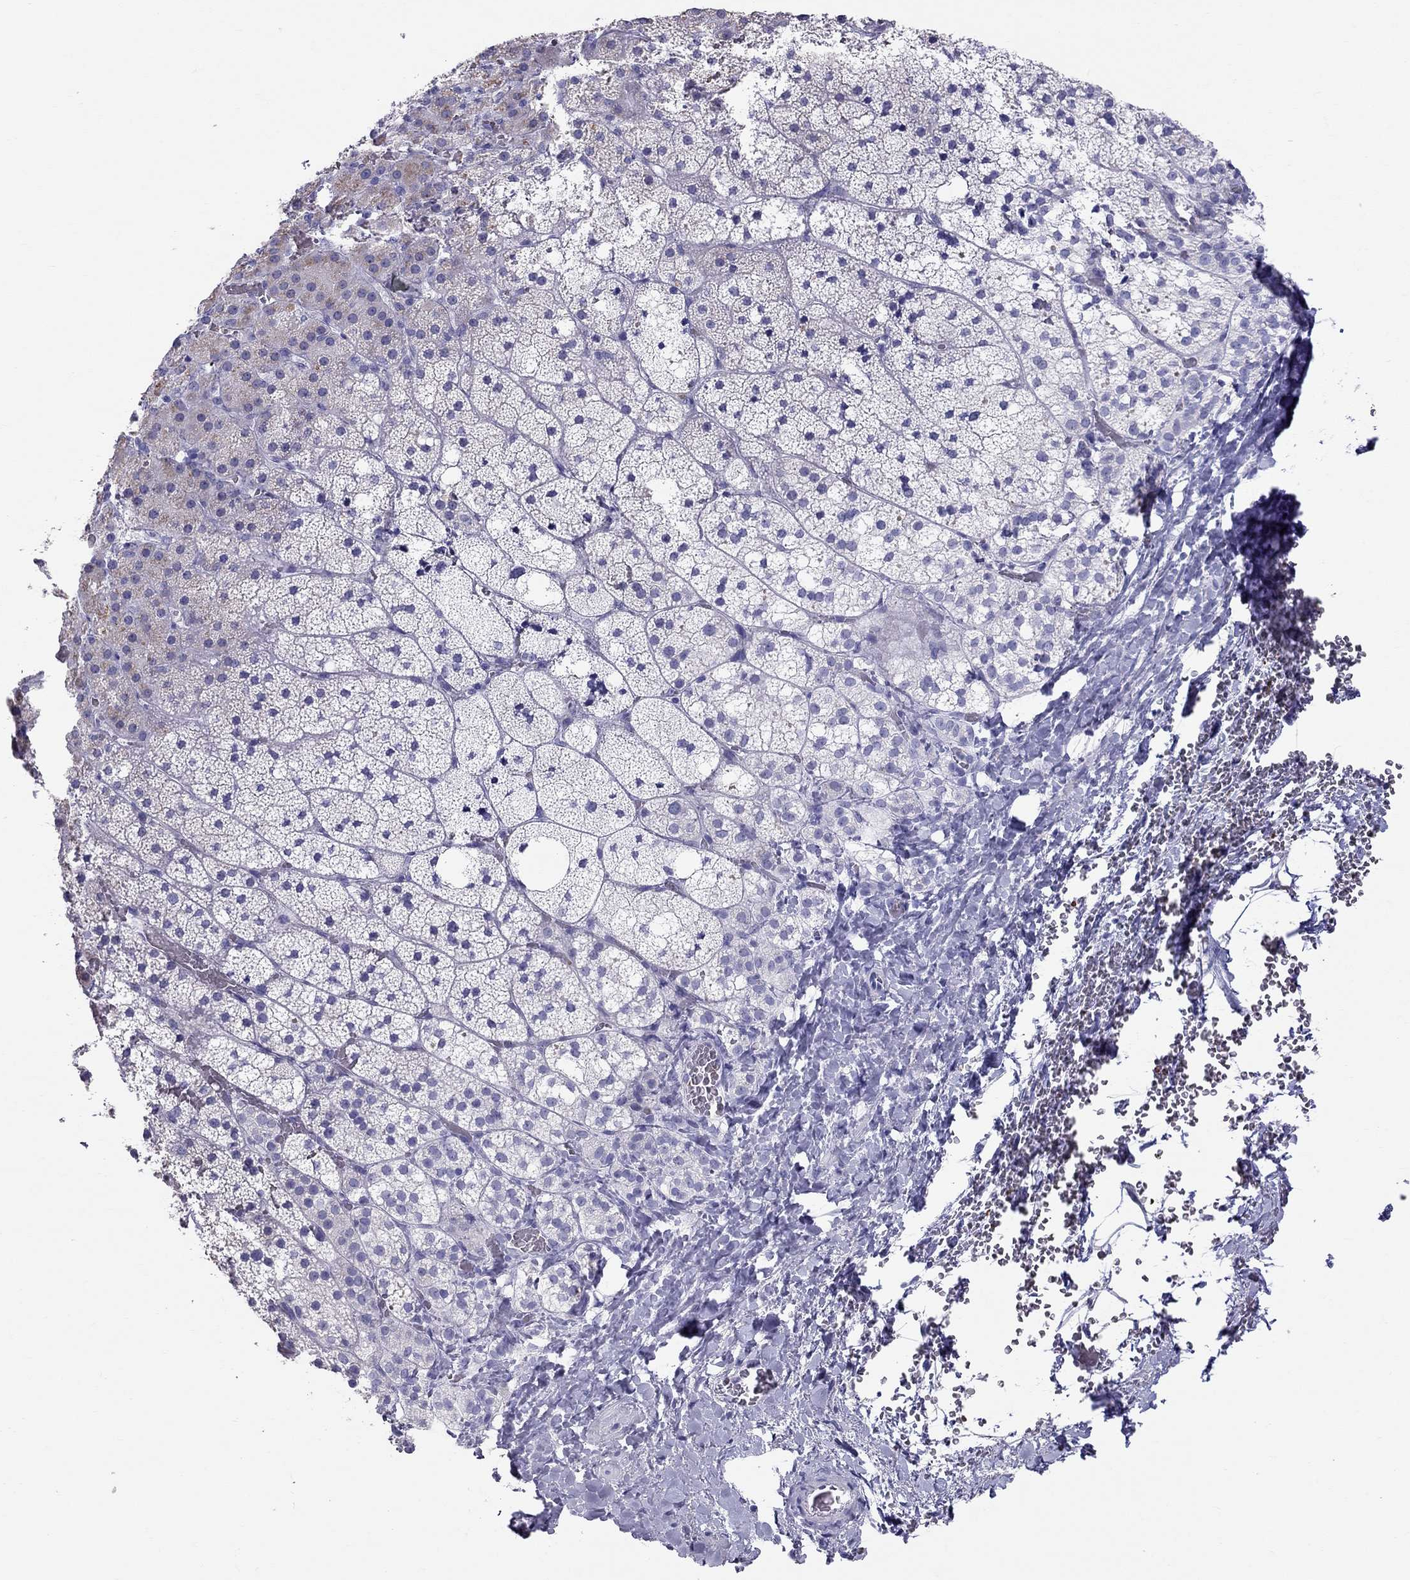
{"staining": {"intensity": "negative", "quantity": "none", "location": "none"}, "tissue": "adrenal gland", "cell_type": "Glandular cells", "image_type": "normal", "snomed": [{"axis": "morphology", "description": "Normal tissue, NOS"}, {"axis": "topography", "description": "Adrenal gland"}], "caption": "This histopathology image is of benign adrenal gland stained with immunohistochemistry to label a protein in brown with the nuclei are counter-stained blue. There is no staining in glandular cells. Brightfield microscopy of immunohistochemistry (IHC) stained with DAB (3,3'-diaminobenzidine) (brown) and hematoxylin (blue), captured at high magnification.", "gene": "DNAAF6", "patient": {"sex": "male", "age": 53}}